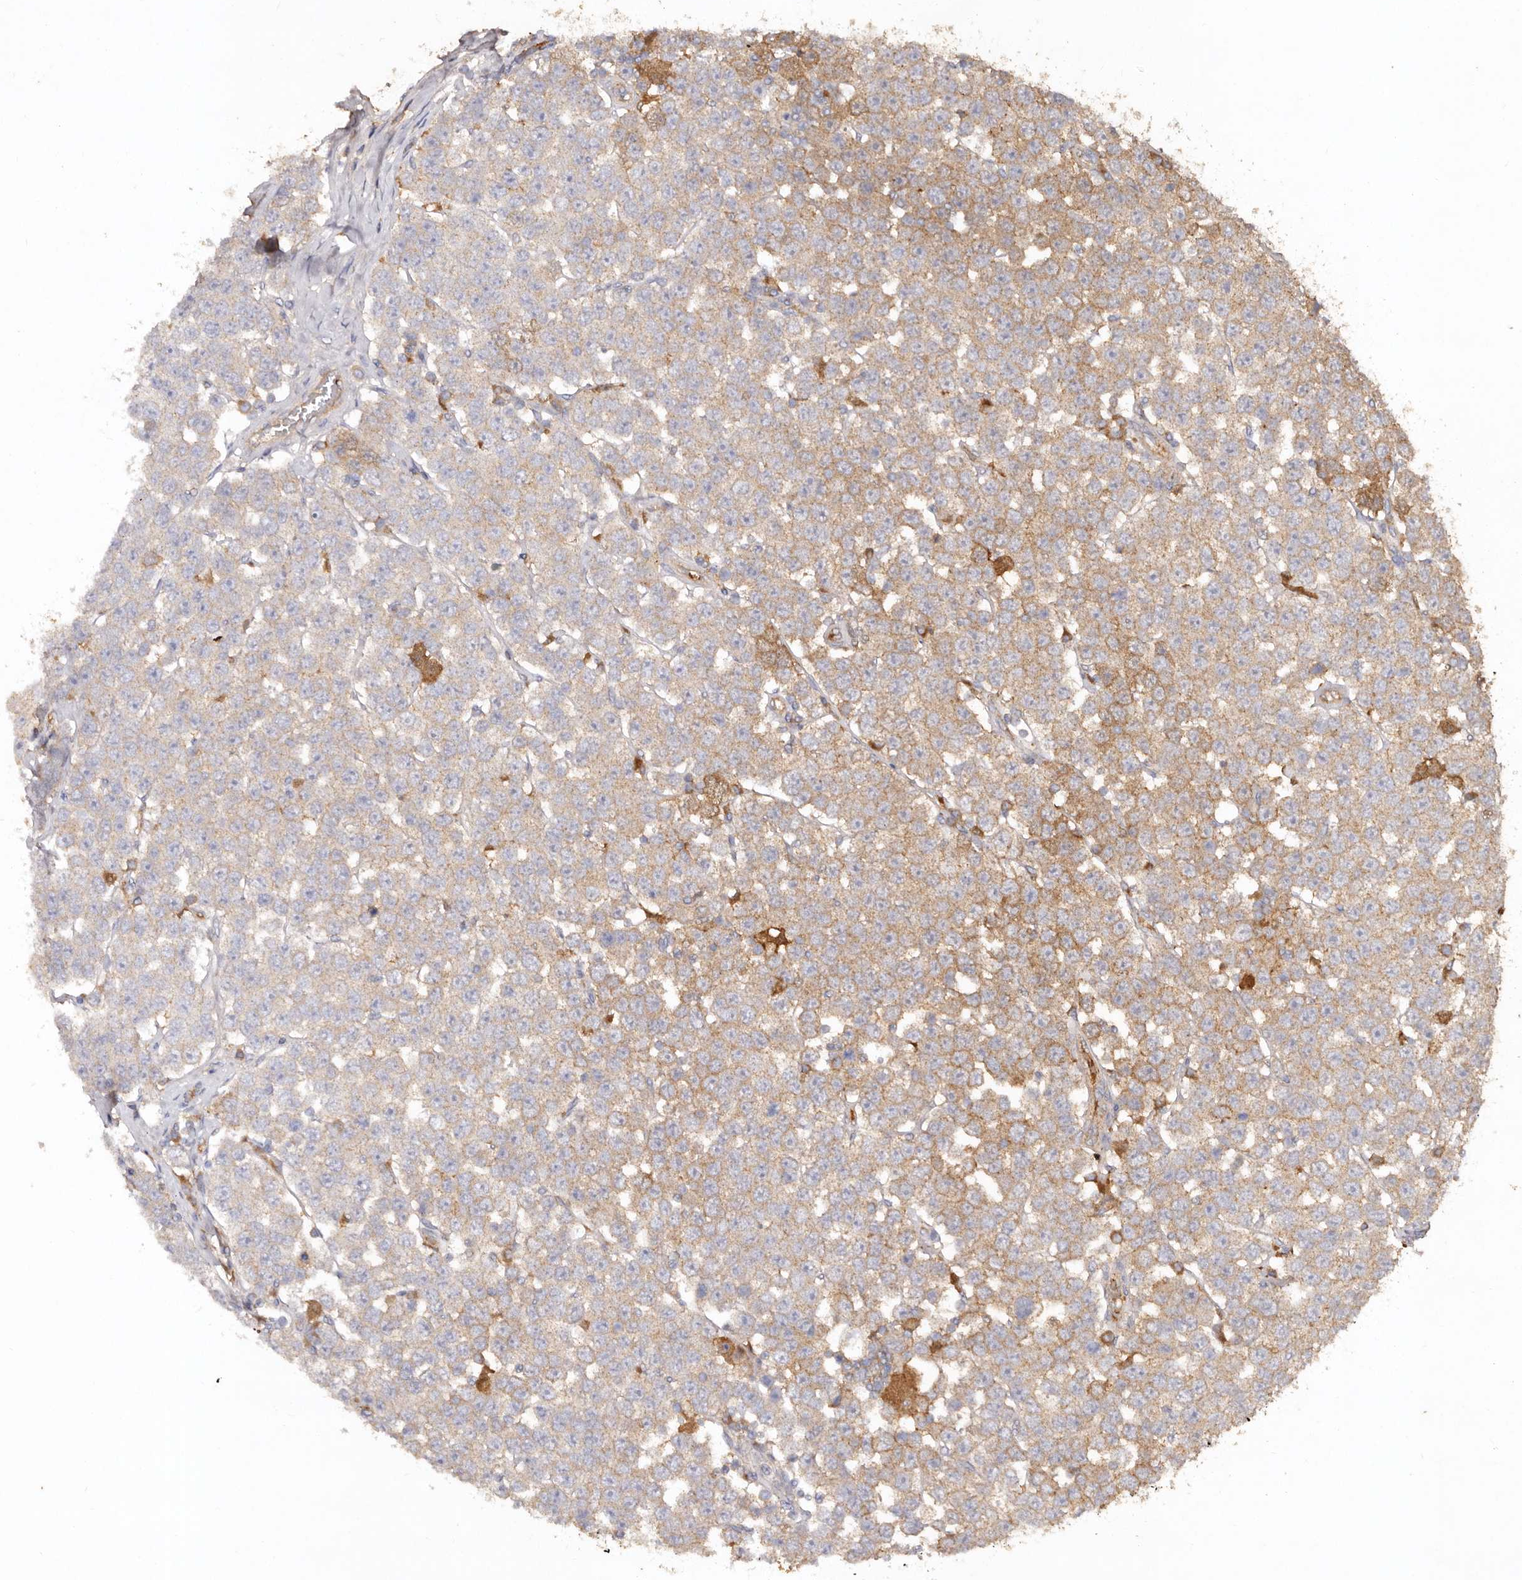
{"staining": {"intensity": "moderate", "quantity": "25%-75%", "location": "cytoplasmic/membranous"}, "tissue": "testis cancer", "cell_type": "Tumor cells", "image_type": "cancer", "snomed": [{"axis": "morphology", "description": "Seminoma, NOS"}, {"axis": "topography", "description": "Testis"}], "caption": "Moderate cytoplasmic/membranous expression is identified in approximately 25%-75% of tumor cells in seminoma (testis).", "gene": "FARS2", "patient": {"sex": "male", "age": 28}}